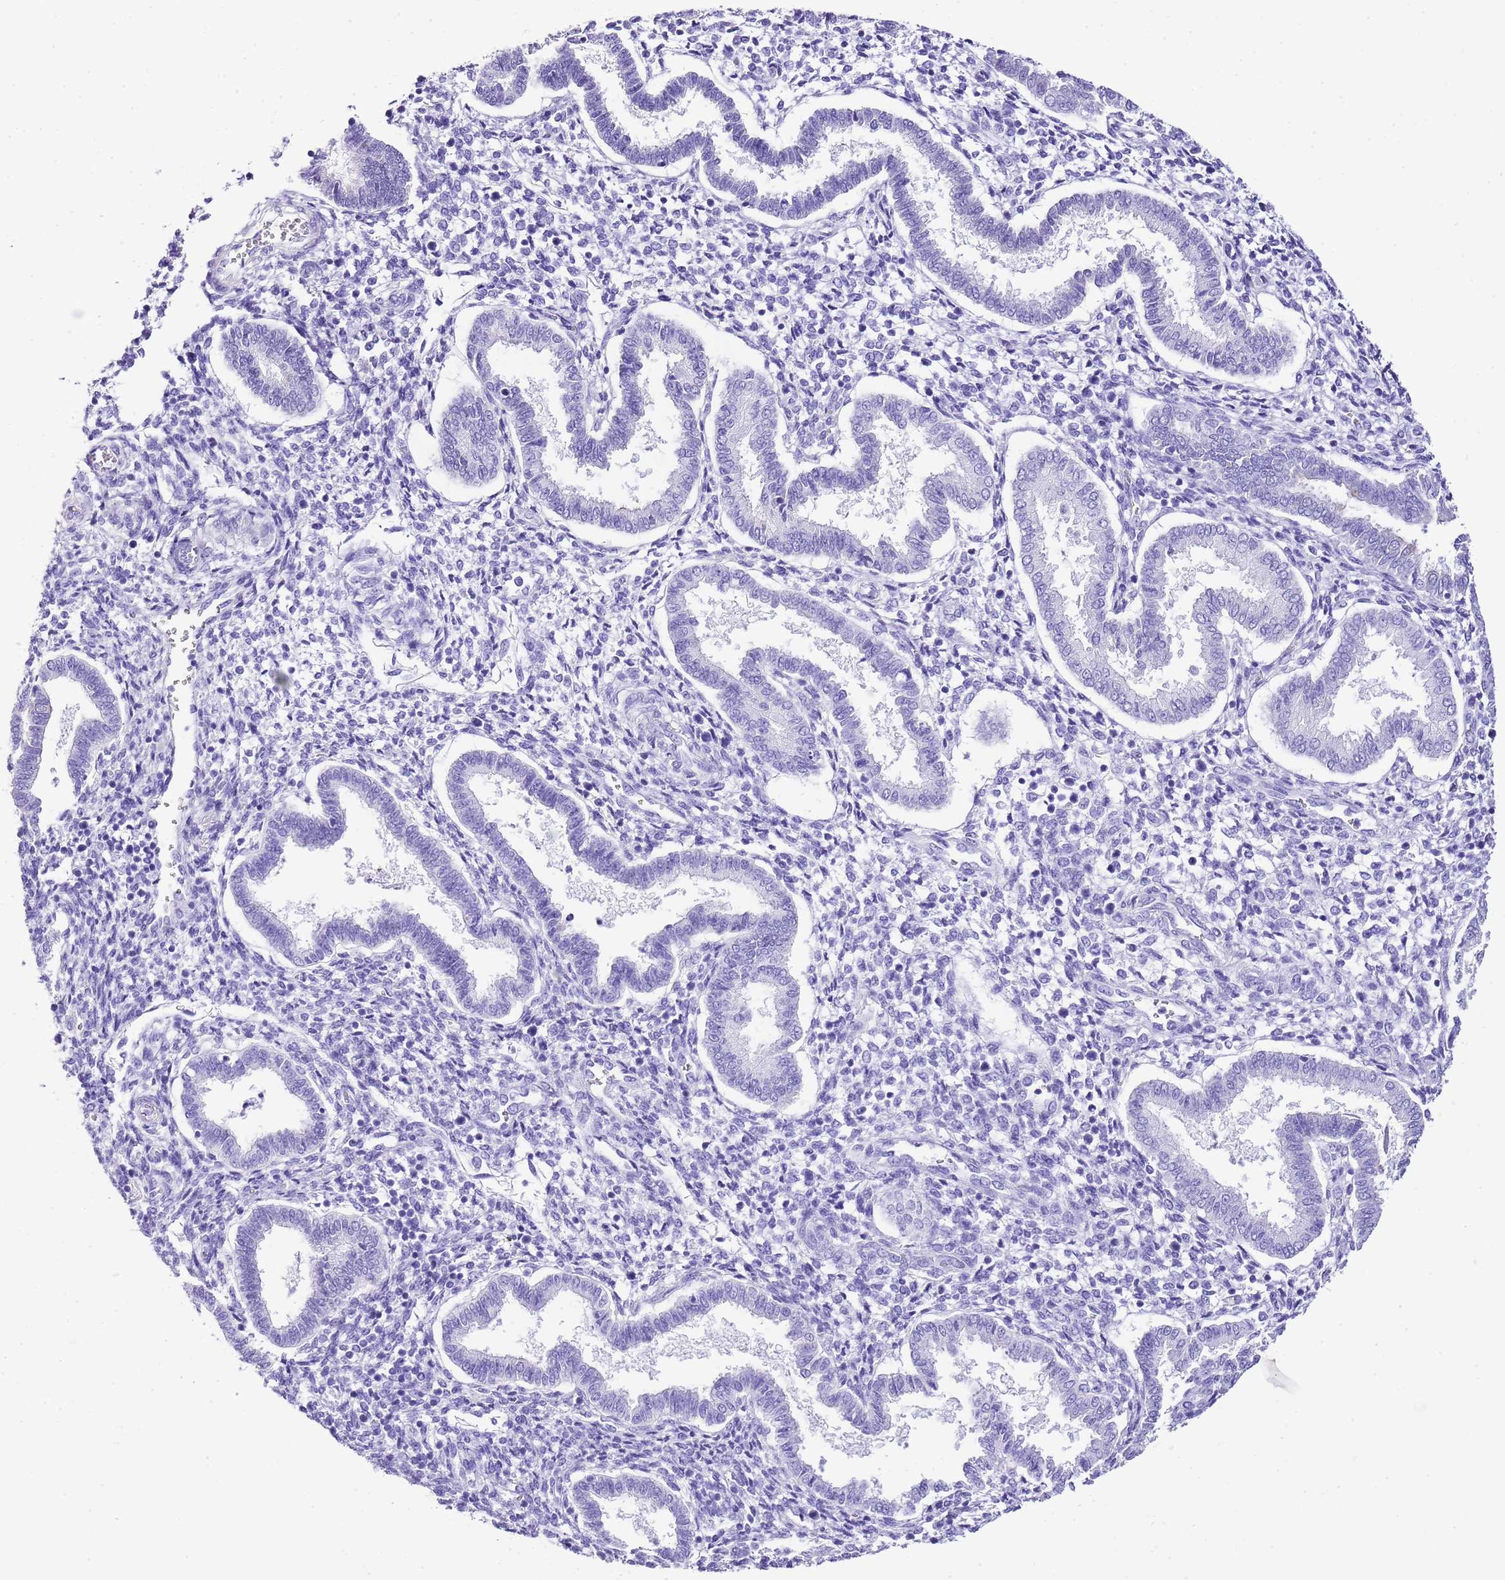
{"staining": {"intensity": "negative", "quantity": "none", "location": "none"}, "tissue": "endometrium", "cell_type": "Cells in endometrial stroma", "image_type": "normal", "snomed": [{"axis": "morphology", "description": "Normal tissue, NOS"}, {"axis": "topography", "description": "Endometrium"}], "caption": "Cells in endometrial stroma are negative for brown protein staining in benign endometrium. The staining was performed using DAB (3,3'-diaminobenzidine) to visualize the protein expression in brown, while the nuclei were stained in blue with hematoxylin (Magnification: 20x).", "gene": "KCNC1", "patient": {"sex": "female", "age": 24}}